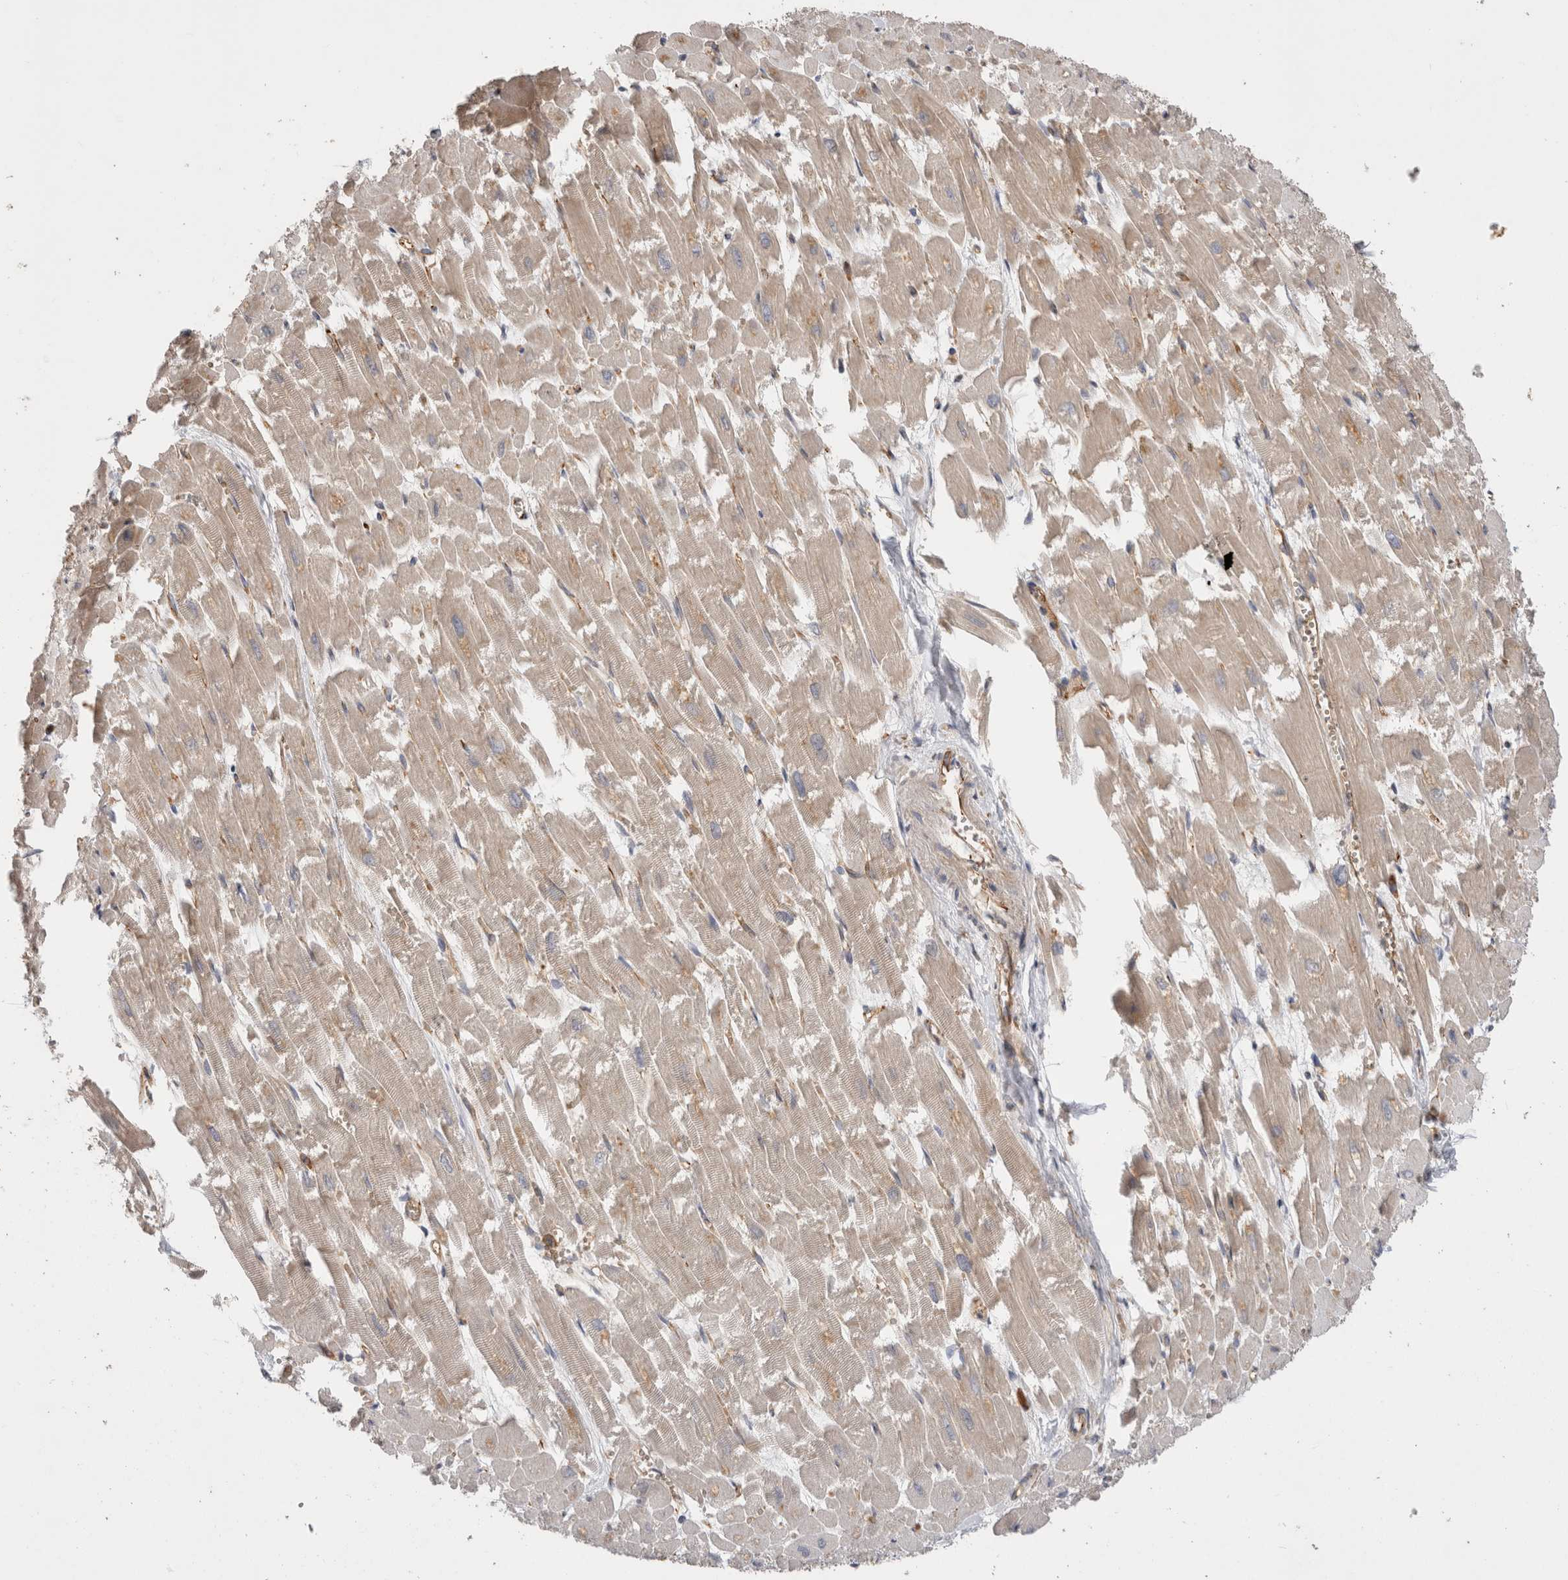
{"staining": {"intensity": "weak", "quantity": "25%-75%", "location": "cytoplasmic/membranous"}, "tissue": "heart muscle", "cell_type": "Cardiomyocytes", "image_type": "normal", "snomed": [{"axis": "morphology", "description": "Normal tissue, NOS"}, {"axis": "topography", "description": "Heart"}], "caption": "Immunohistochemical staining of unremarkable human heart muscle demonstrates 25%-75% levels of weak cytoplasmic/membranous protein expression in about 25%-75% of cardiomyocytes.", "gene": "BNIP2", "patient": {"sex": "male", "age": 54}}